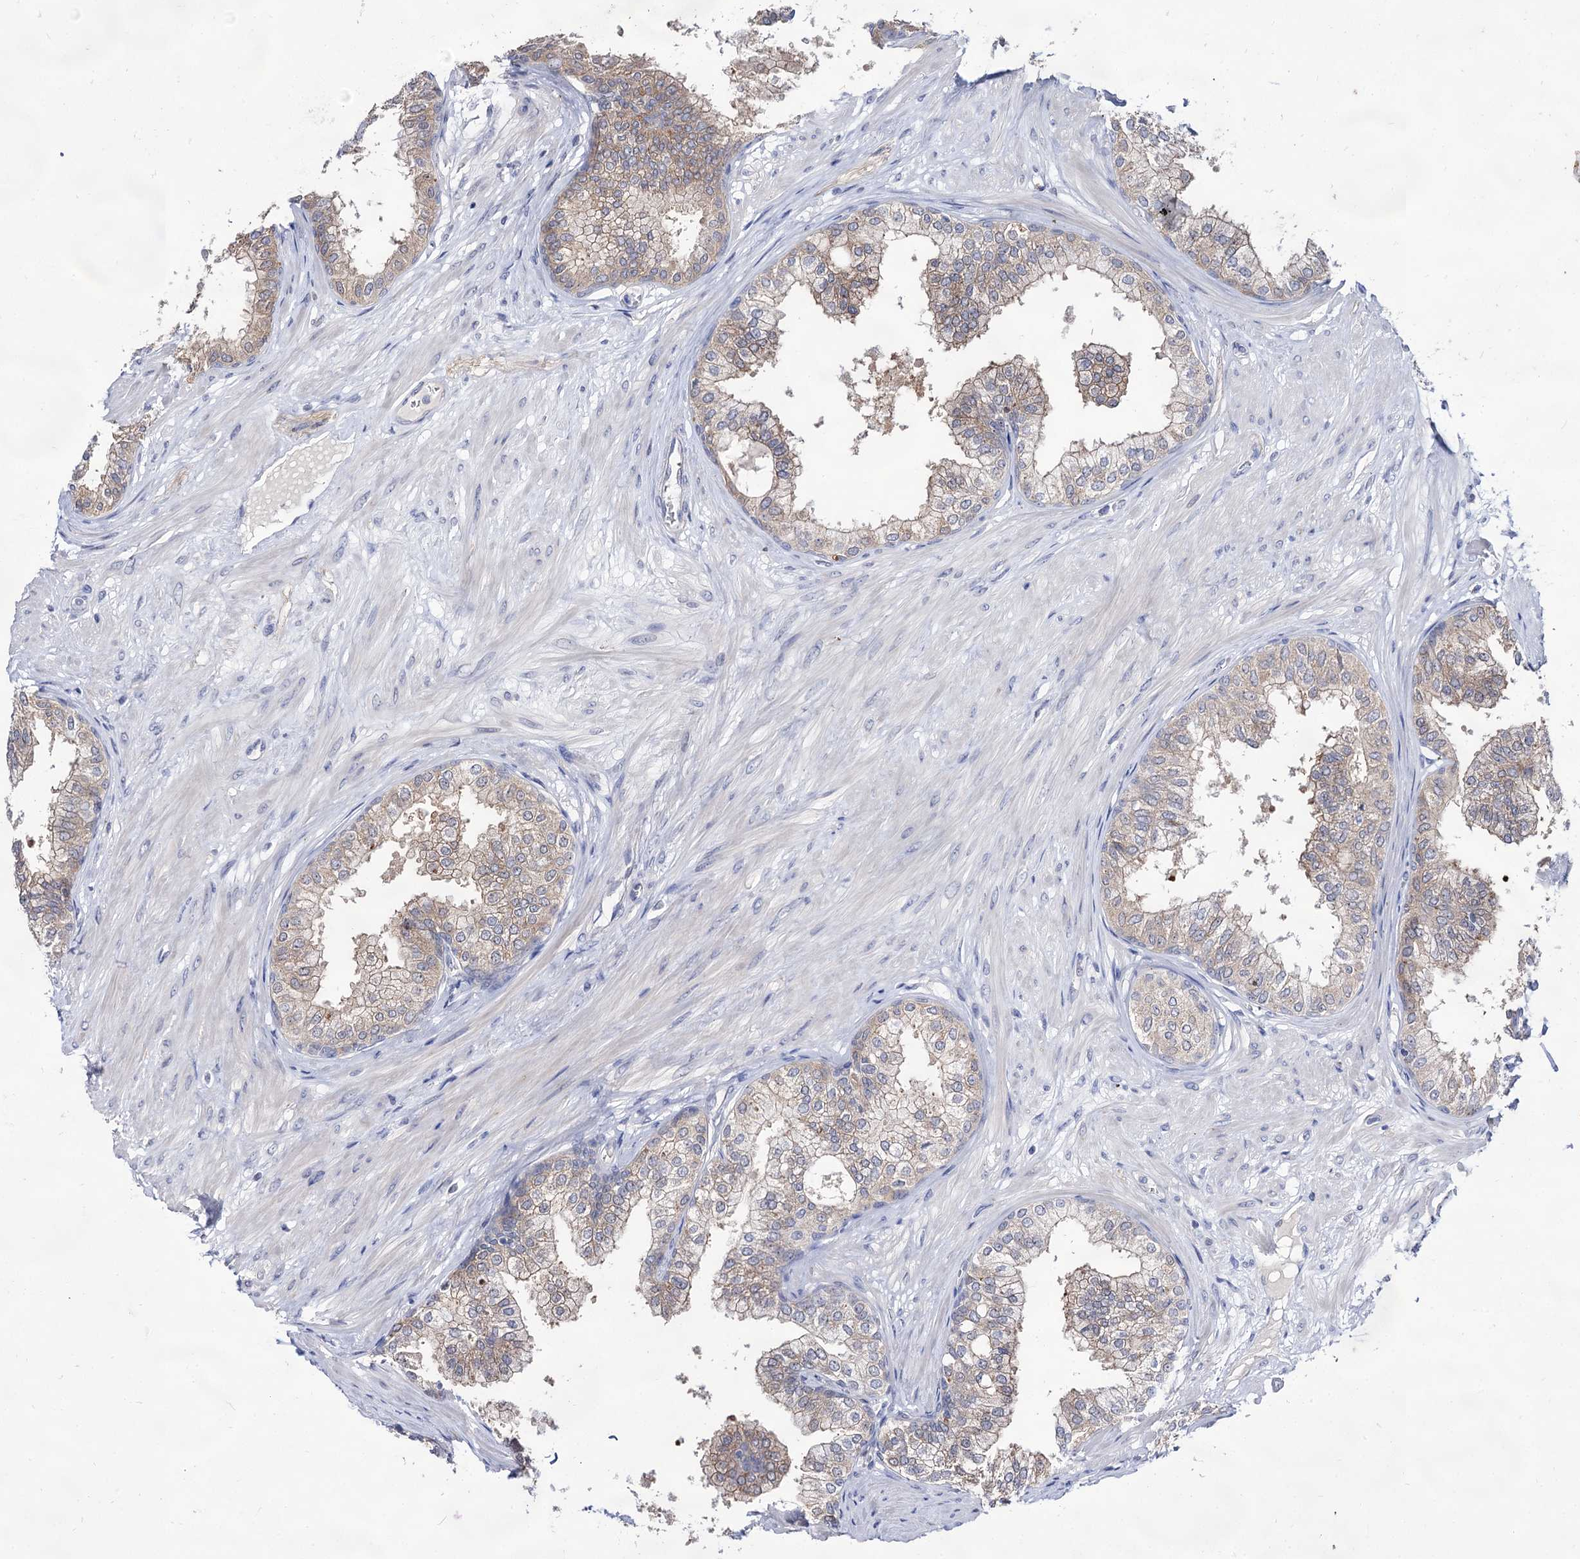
{"staining": {"intensity": "strong", "quantity": "25%-75%", "location": "cytoplasmic/membranous"}, "tissue": "prostate", "cell_type": "Glandular cells", "image_type": "normal", "snomed": [{"axis": "morphology", "description": "Normal tissue, NOS"}, {"axis": "topography", "description": "Prostate"}], "caption": "IHC staining of benign prostate, which shows high levels of strong cytoplasmic/membranous staining in approximately 25%-75% of glandular cells indicating strong cytoplasmic/membranous protein positivity. The staining was performed using DAB (3,3'-diaminobenzidine) (brown) for protein detection and nuclei were counterstained in hematoxylin (blue).", "gene": "ARFIP2", "patient": {"sex": "male", "age": 60}}